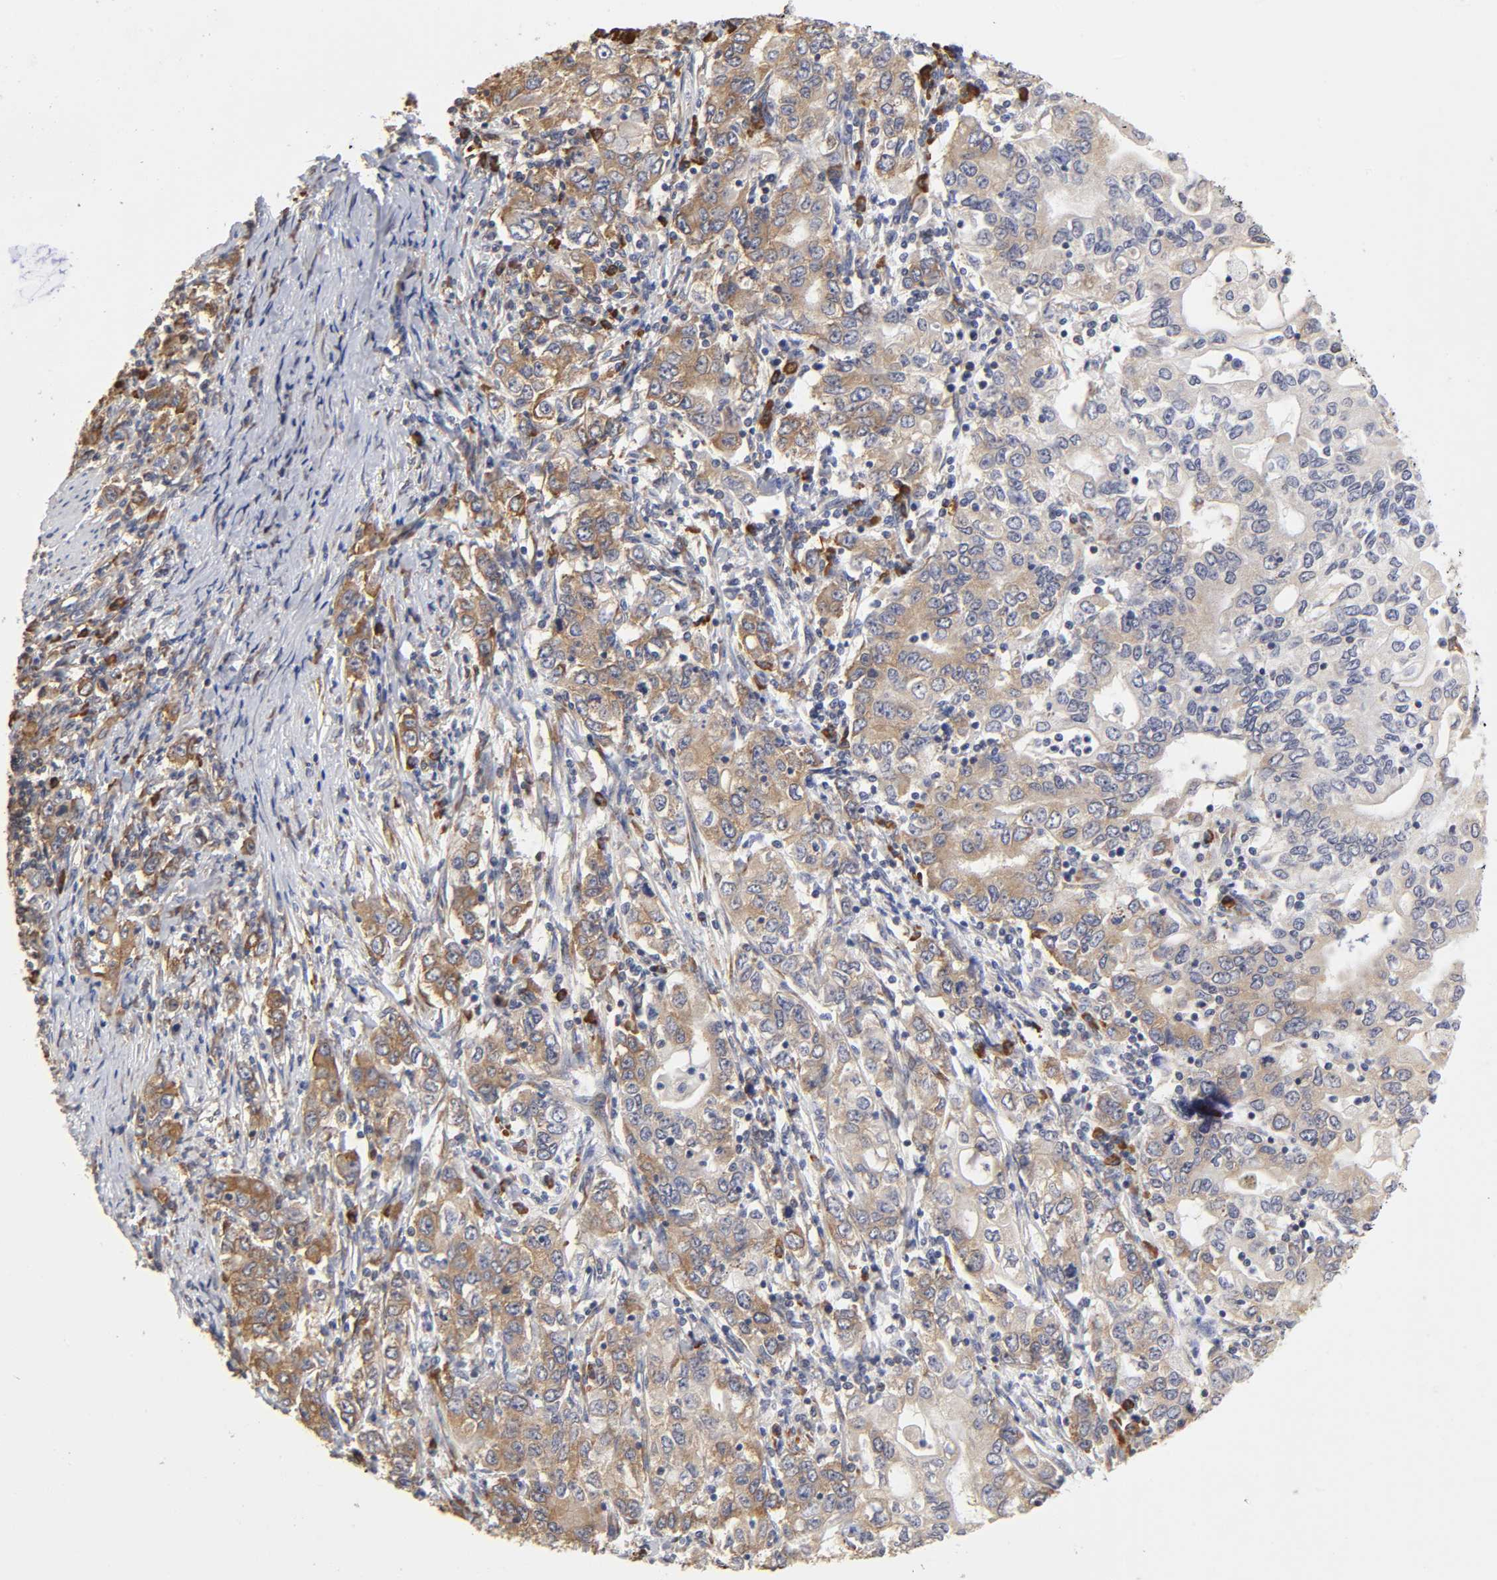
{"staining": {"intensity": "moderate", "quantity": ">75%", "location": "cytoplasmic/membranous"}, "tissue": "stomach cancer", "cell_type": "Tumor cells", "image_type": "cancer", "snomed": [{"axis": "morphology", "description": "Adenocarcinoma, NOS"}, {"axis": "topography", "description": "Stomach, lower"}], "caption": "Stomach adenocarcinoma stained for a protein displays moderate cytoplasmic/membranous positivity in tumor cells.", "gene": "RPL14", "patient": {"sex": "female", "age": 72}}